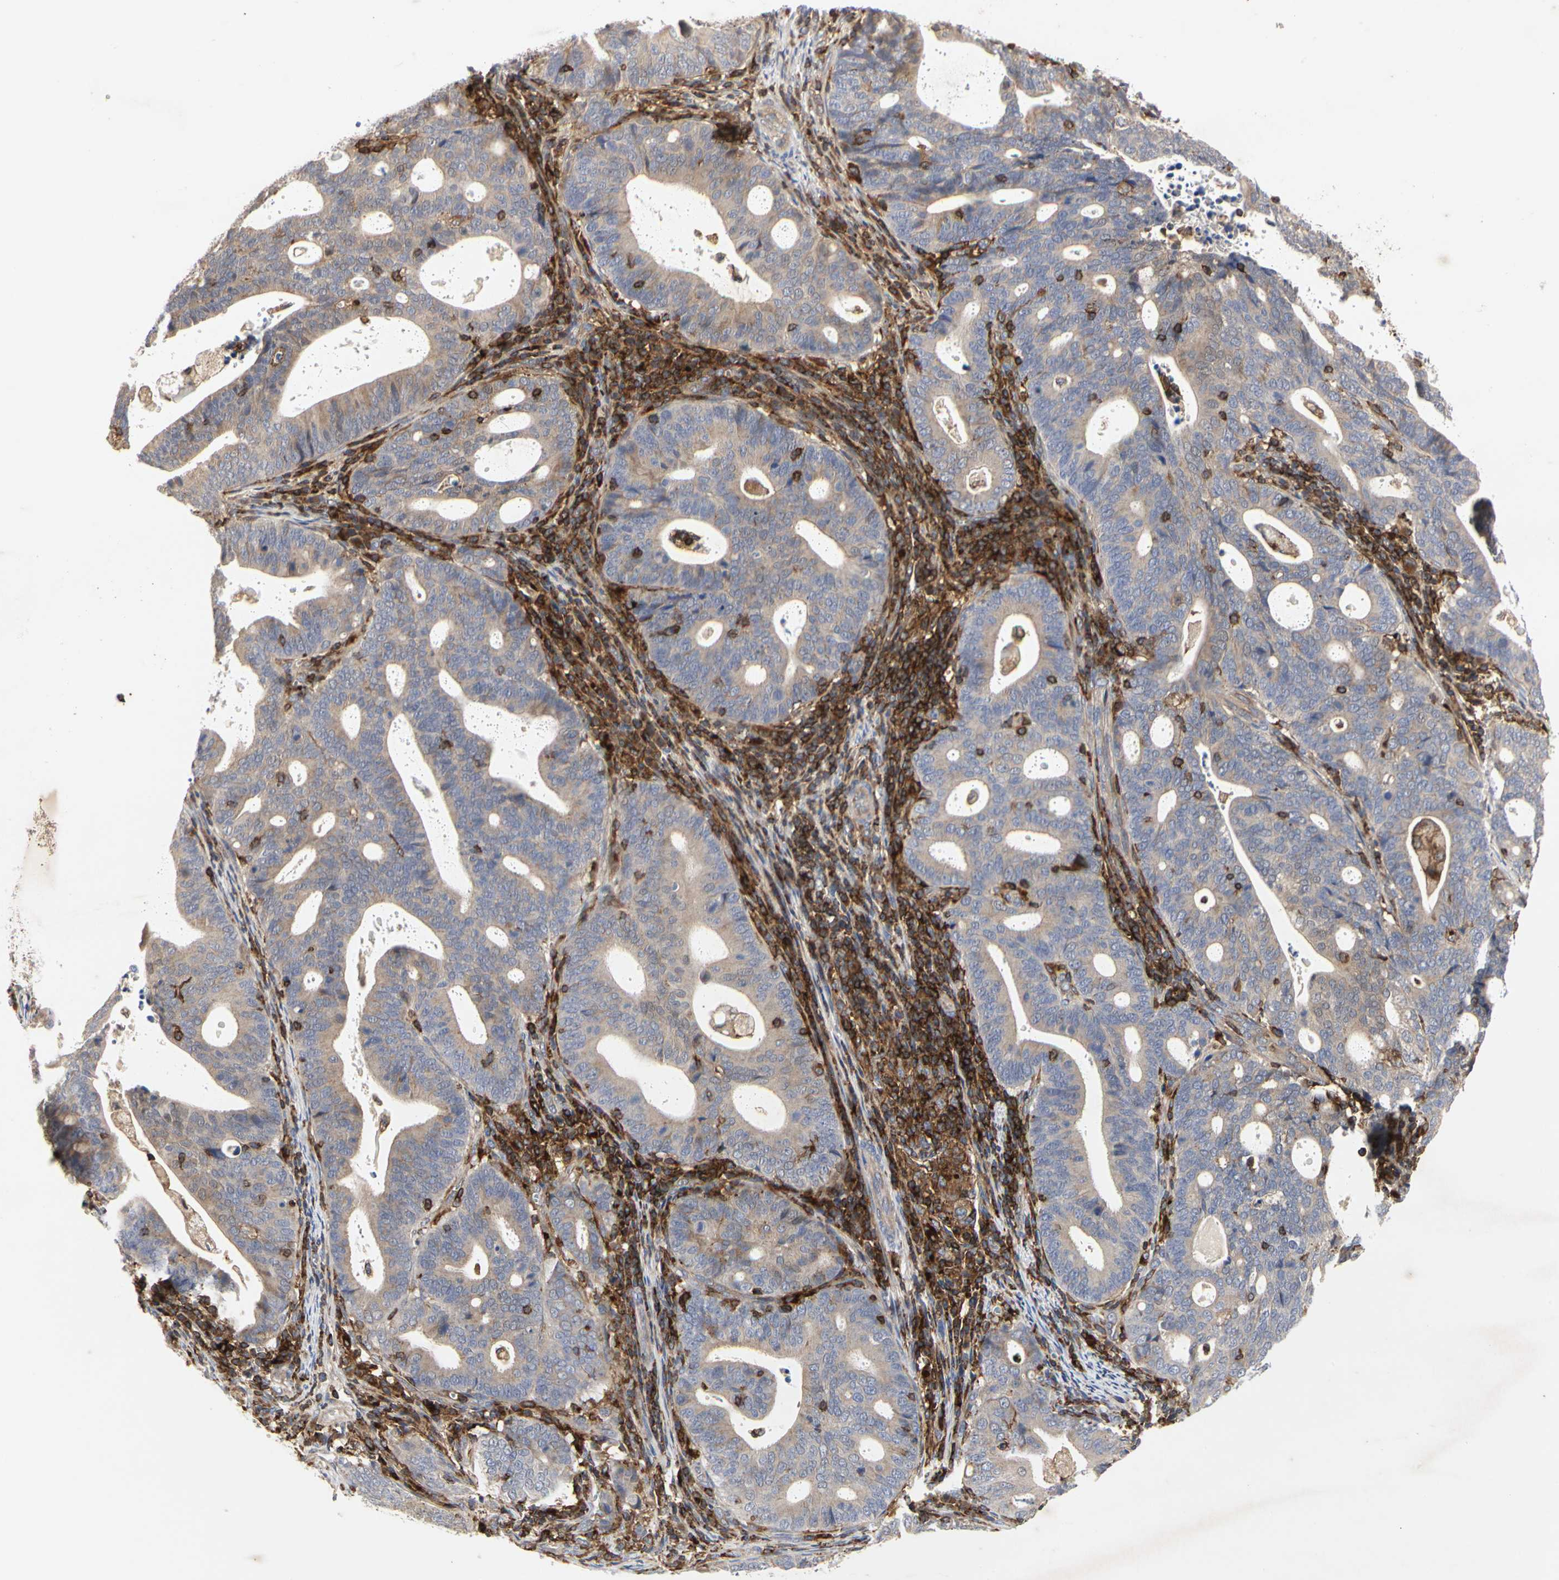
{"staining": {"intensity": "weak", "quantity": ">75%", "location": "cytoplasmic/membranous"}, "tissue": "endometrial cancer", "cell_type": "Tumor cells", "image_type": "cancer", "snomed": [{"axis": "morphology", "description": "Adenocarcinoma, NOS"}, {"axis": "topography", "description": "Uterus"}], "caption": "About >75% of tumor cells in human adenocarcinoma (endometrial) exhibit weak cytoplasmic/membranous protein staining as visualized by brown immunohistochemical staining.", "gene": "NAPG", "patient": {"sex": "female", "age": 83}}